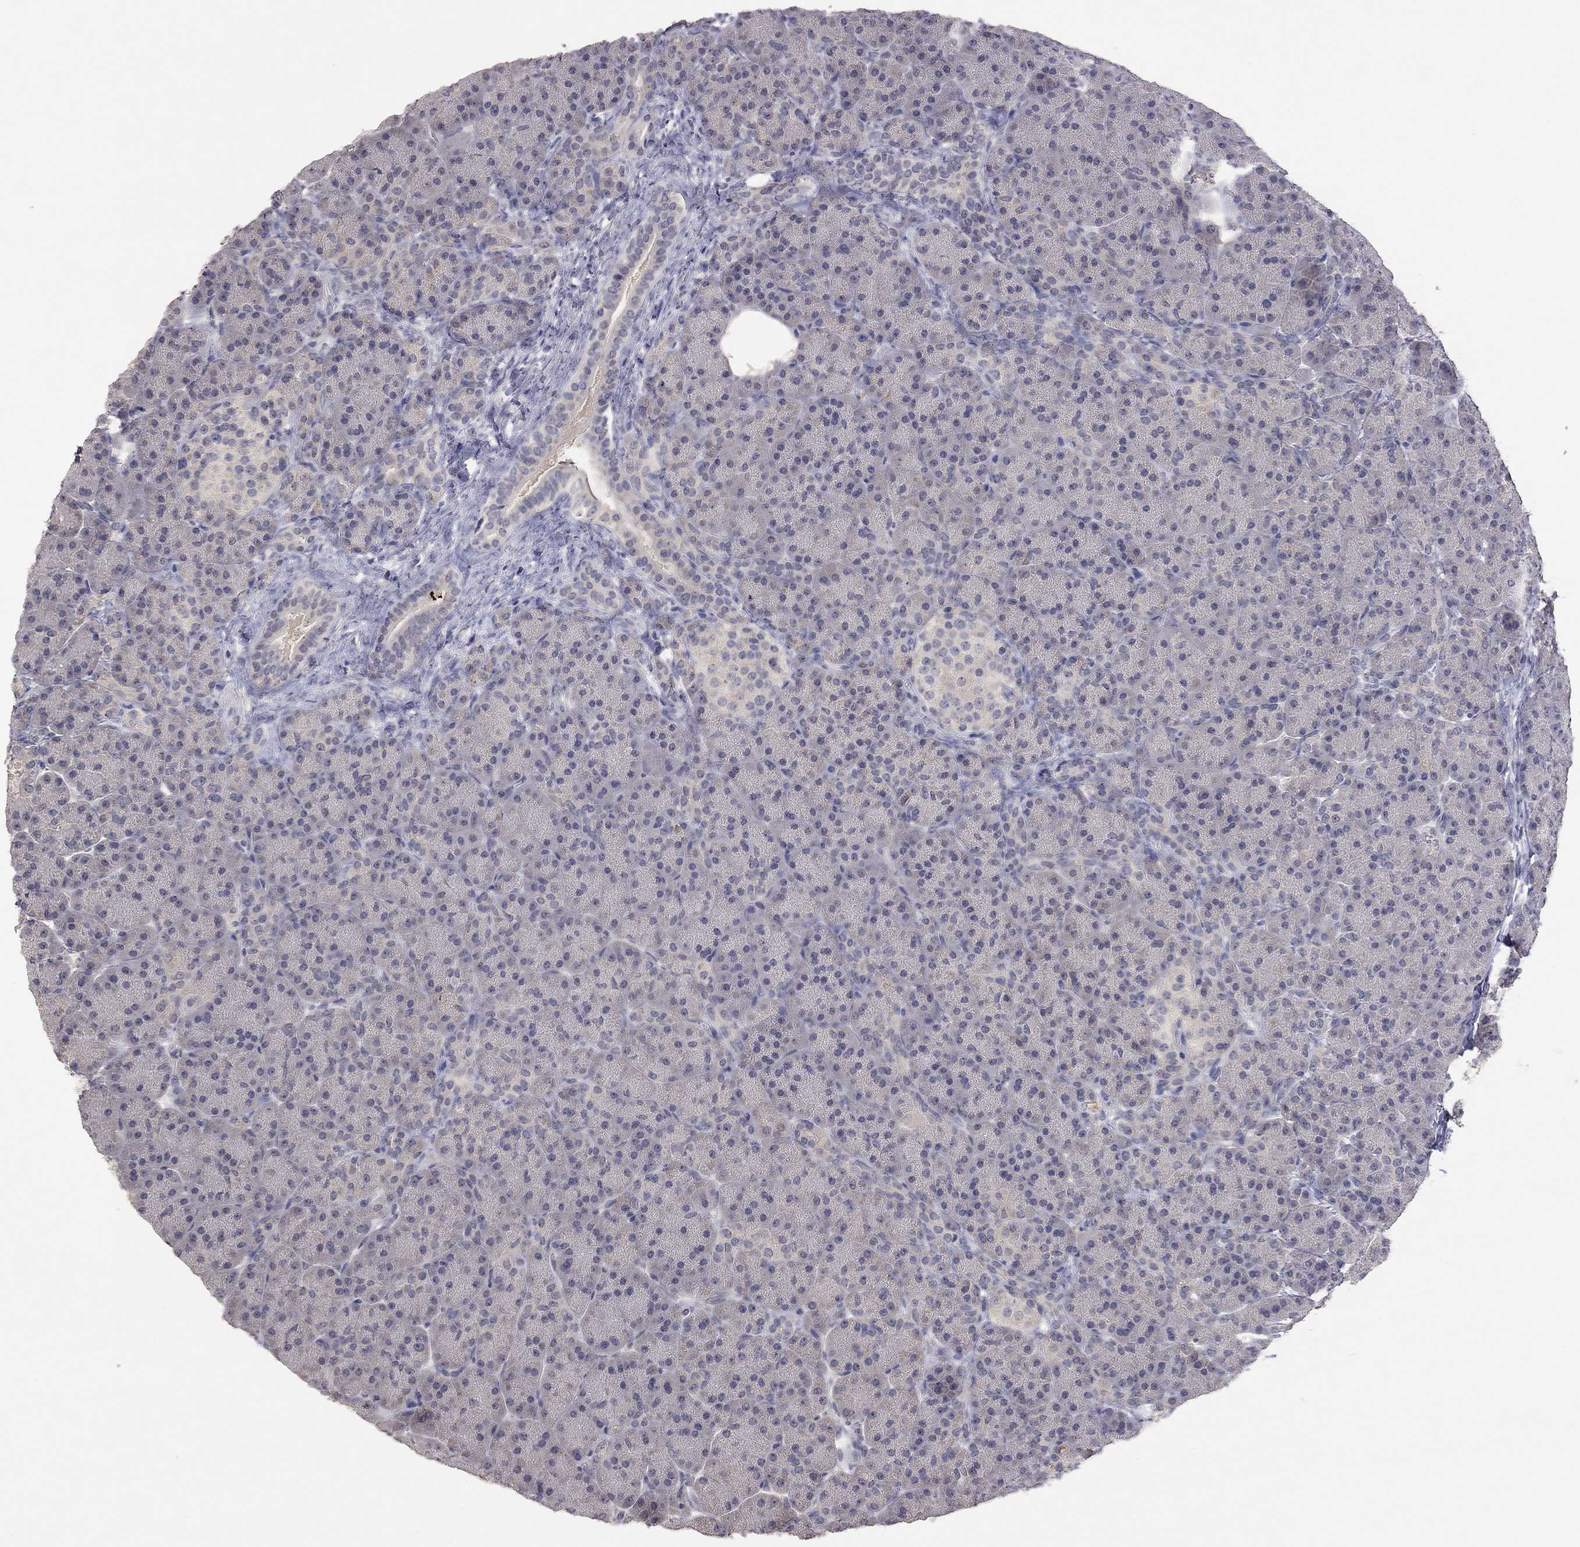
{"staining": {"intensity": "negative", "quantity": "none", "location": "none"}, "tissue": "pancreas", "cell_type": "Exocrine glandular cells", "image_type": "normal", "snomed": [{"axis": "morphology", "description": "Normal tissue, NOS"}, {"axis": "topography", "description": "Pancreas"}], "caption": "Immunohistochemical staining of normal human pancreas shows no significant expression in exocrine glandular cells.", "gene": "SYT12", "patient": {"sex": "female", "age": 63}}